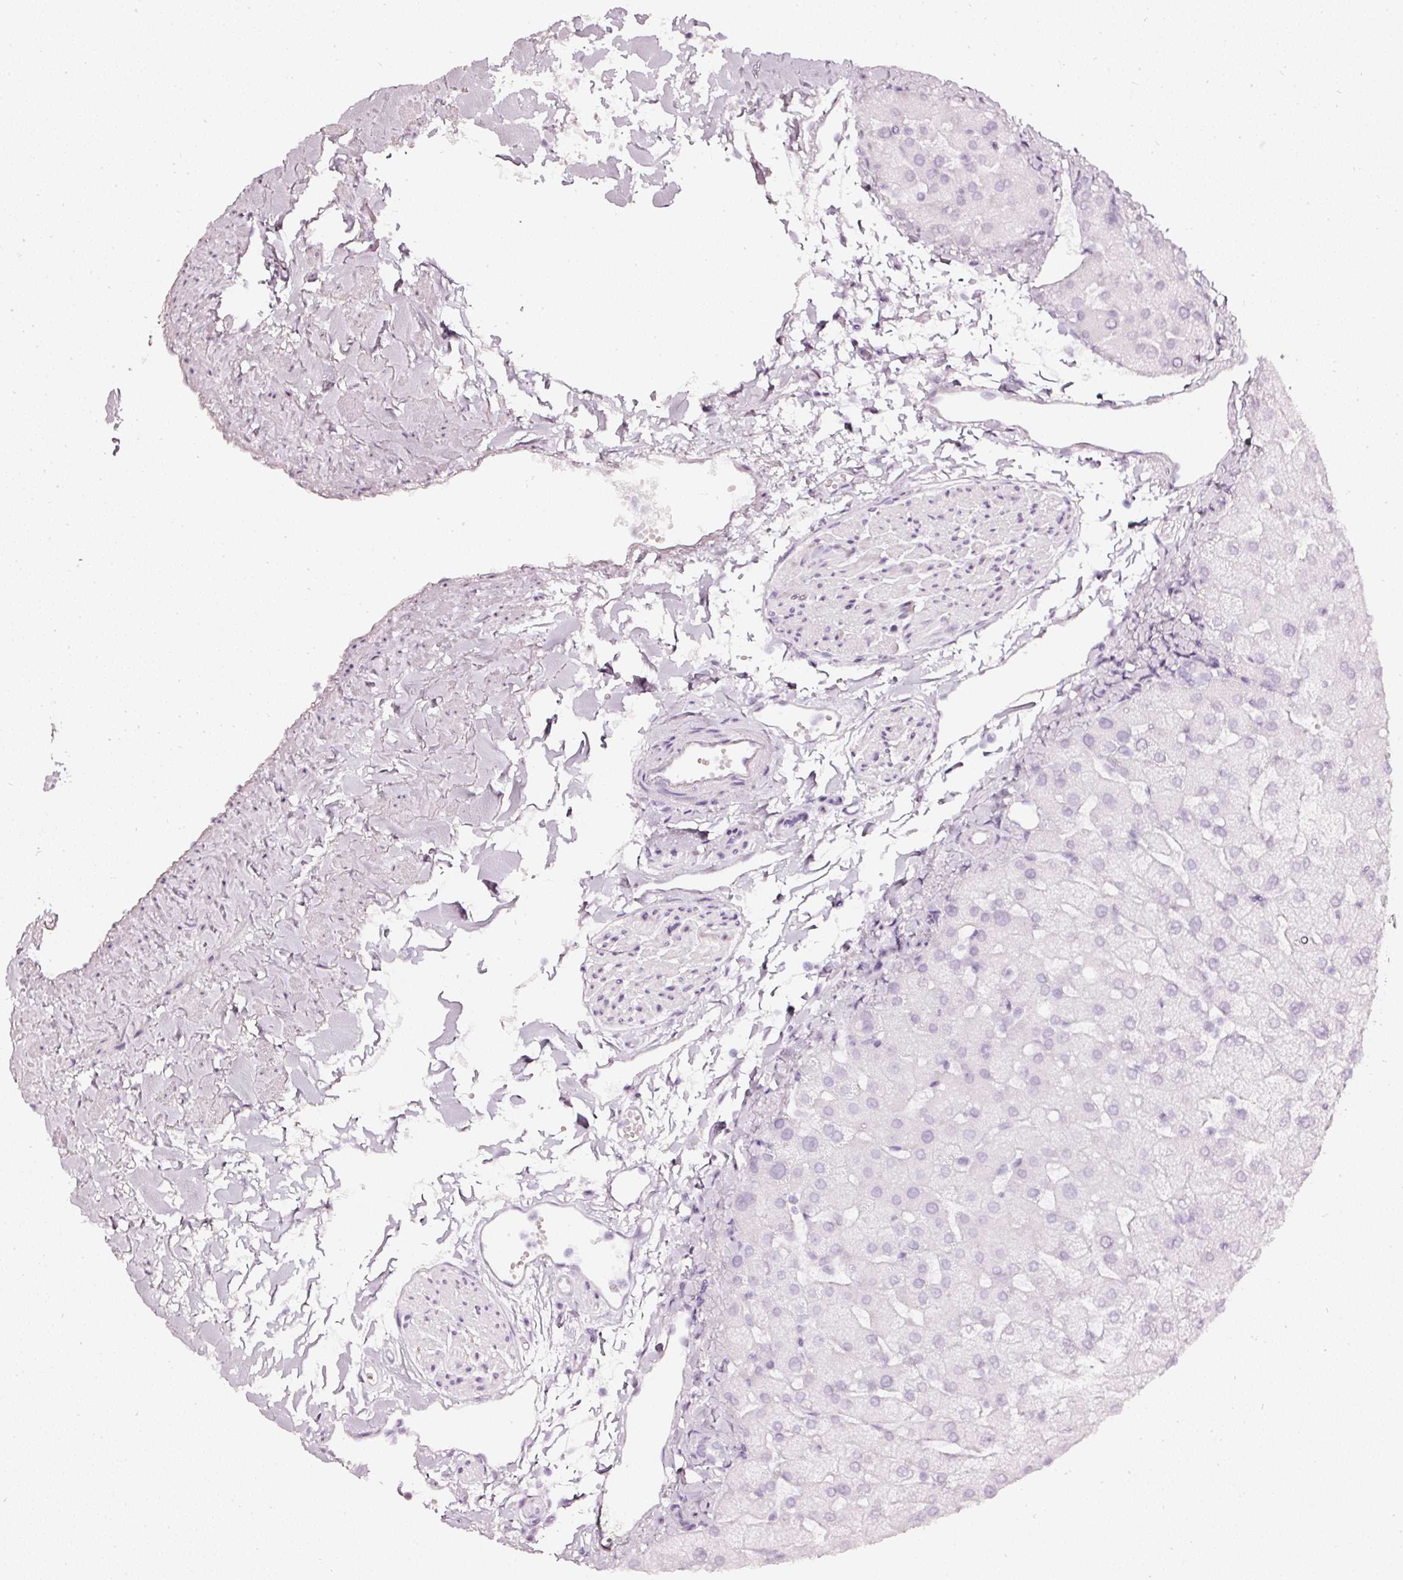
{"staining": {"intensity": "negative", "quantity": "none", "location": "none"}, "tissue": "liver", "cell_type": "Cholangiocytes", "image_type": "normal", "snomed": [{"axis": "morphology", "description": "Normal tissue, NOS"}, {"axis": "topography", "description": "Liver"}], "caption": "Immunohistochemistry (IHC) of normal human liver displays no positivity in cholangiocytes. Nuclei are stained in blue.", "gene": "CNP", "patient": {"sex": "female", "age": 54}}